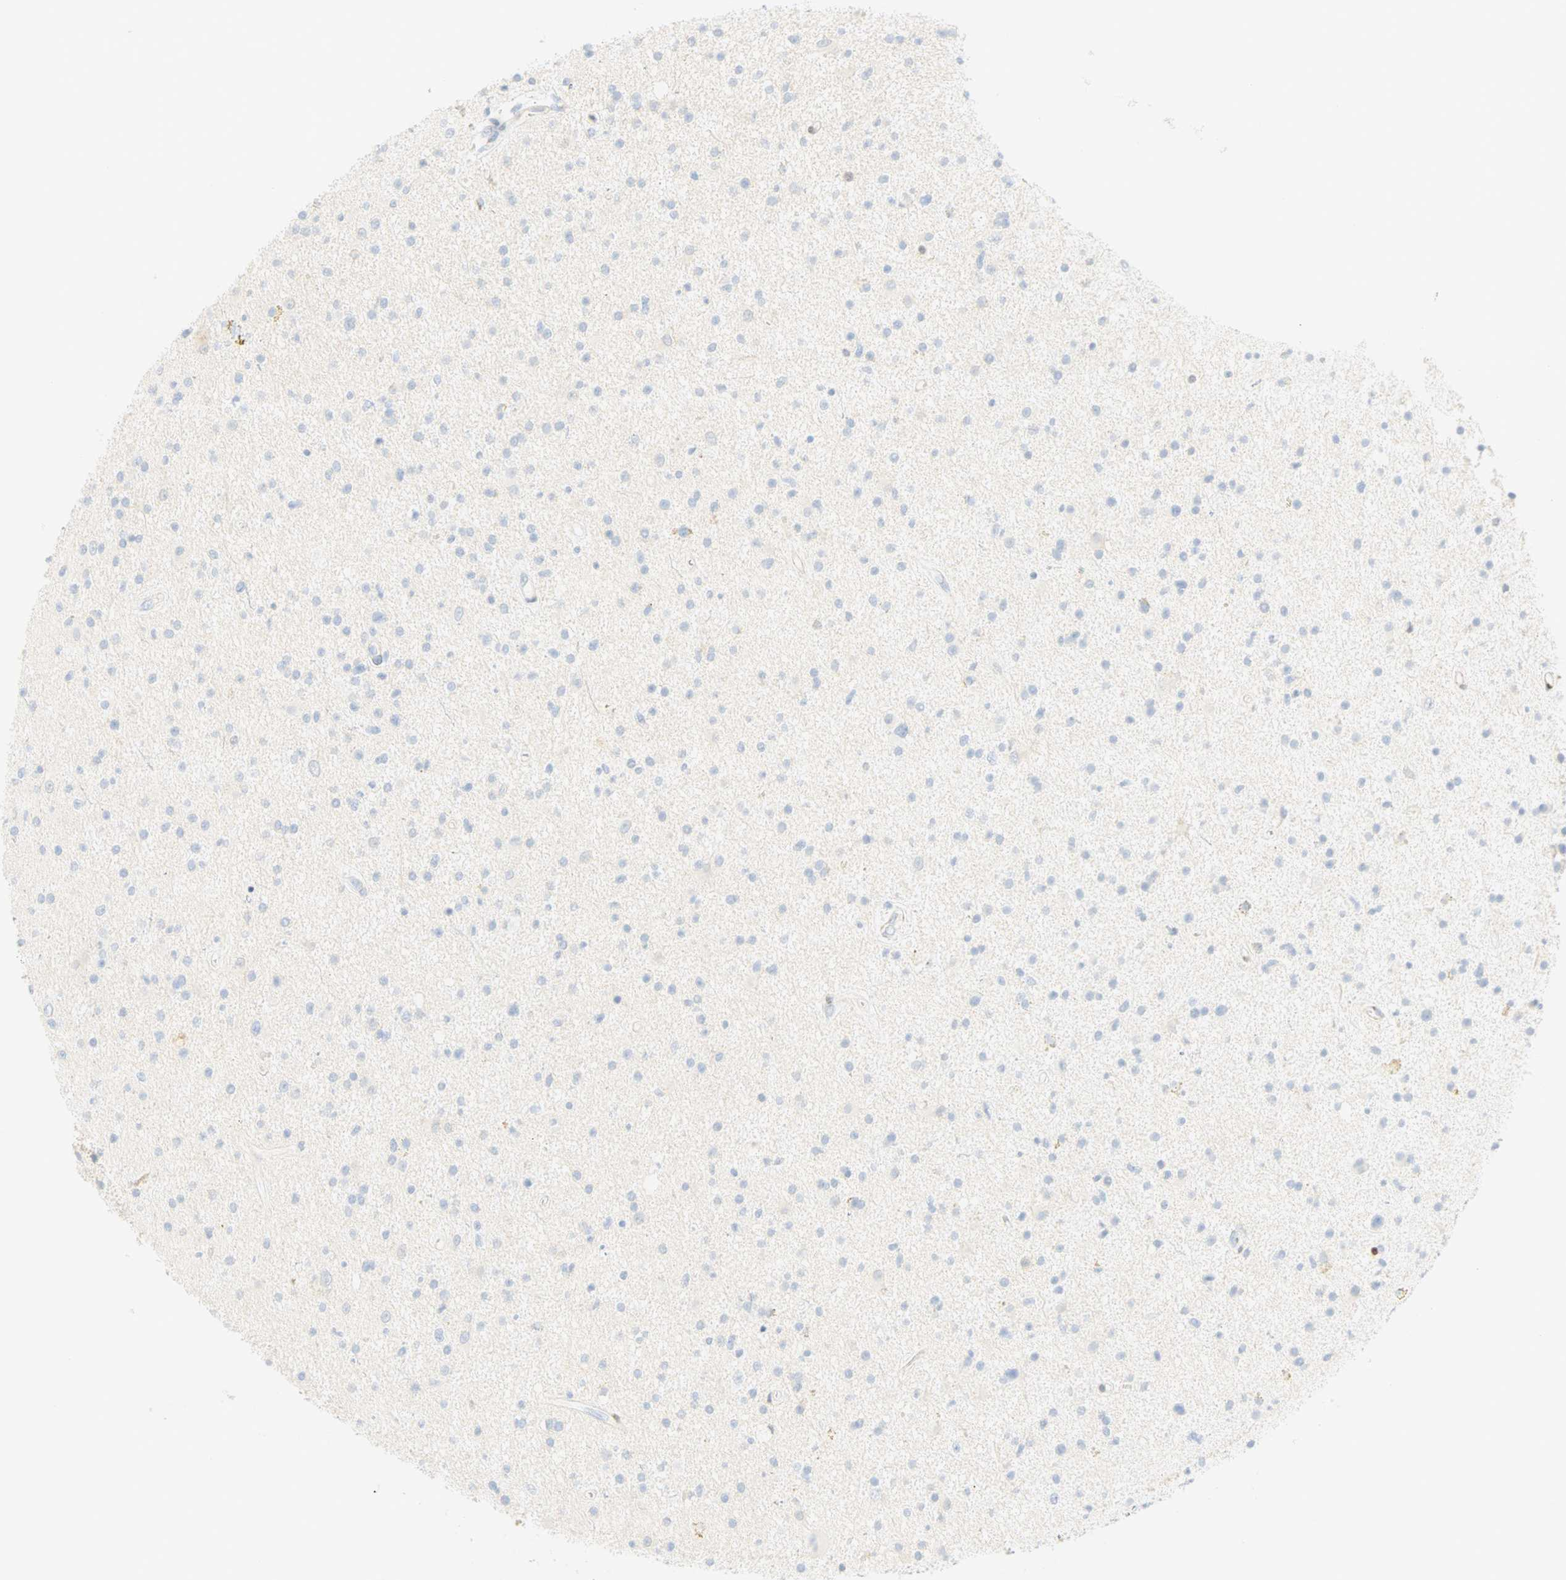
{"staining": {"intensity": "negative", "quantity": "none", "location": "none"}, "tissue": "glioma", "cell_type": "Tumor cells", "image_type": "cancer", "snomed": [{"axis": "morphology", "description": "Glioma, malignant, High grade"}, {"axis": "topography", "description": "Brain"}], "caption": "The photomicrograph exhibits no staining of tumor cells in malignant glioma (high-grade).", "gene": "SELENBP1", "patient": {"sex": "male", "age": 33}}